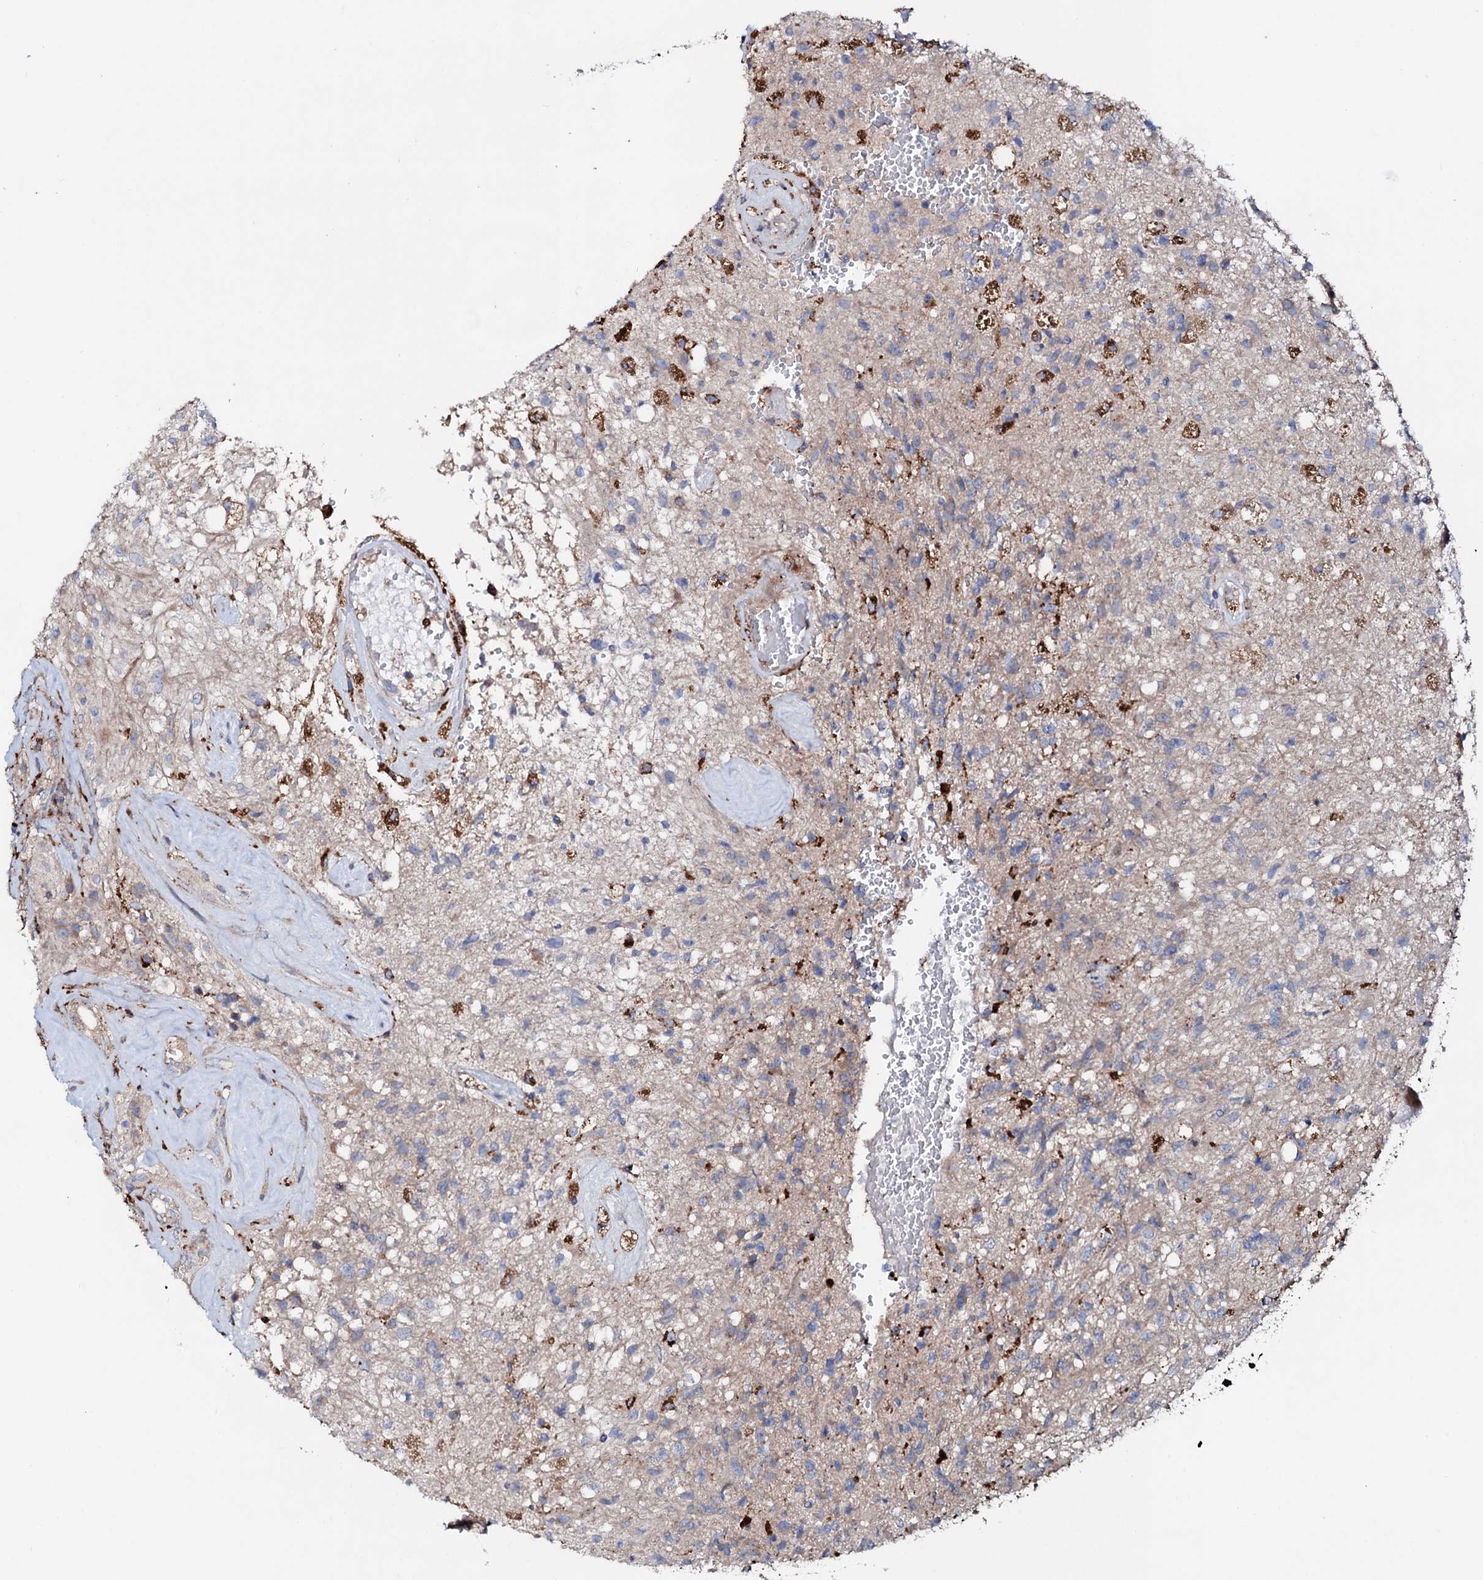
{"staining": {"intensity": "negative", "quantity": "none", "location": "none"}, "tissue": "glioma", "cell_type": "Tumor cells", "image_type": "cancer", "snomed": [{"axis": "morphology", "description": "Glioma, malignant, High grade"}, {"axis": "topography", "description": "Brain"}], "caption": "There is no significant expression in tumor cells of malignant high-grade glioma.", "gene": "P2RX4", "patient": {"sex": "male", "age": 56}}